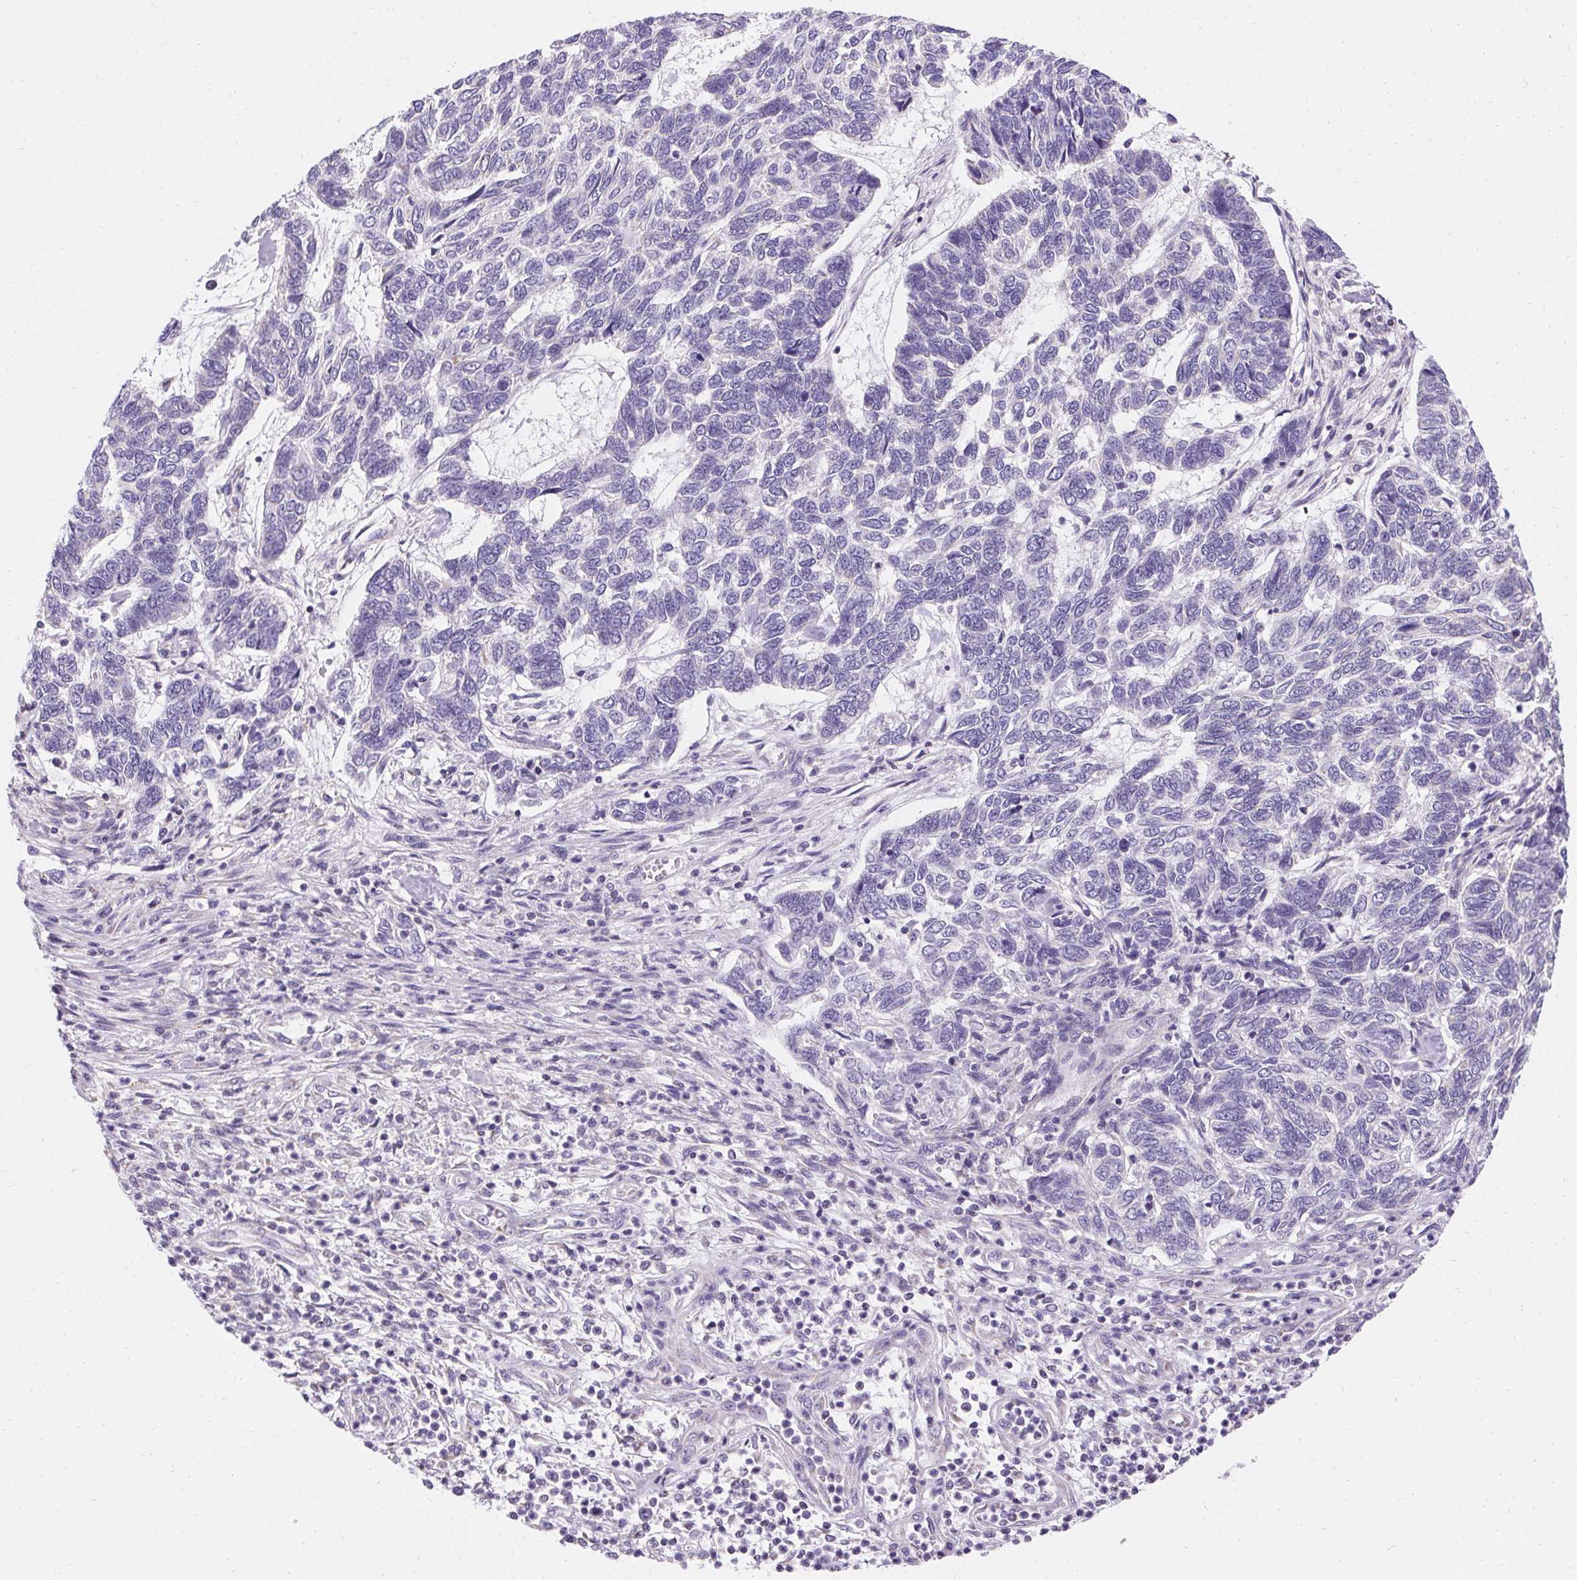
{"staining": {"intensity": "negative", "quantity": "none", "location": "none"}, "tissue": "skin cancer", "cell_type": "Tumor cells", "image_type": "cancer", "snomed": [{"axis": "morphology", "description": "Basal cell carcinoma"}, {"axis": "topography", "description": "Skin"}], "caption": "Tumor cells show no significant protein expression in basal cell carcinoma (skin). (IHC, brightfield microscopy, high magnification).", "gene": "ASGR2", "patient": {"sex": "female", "age": 65}}